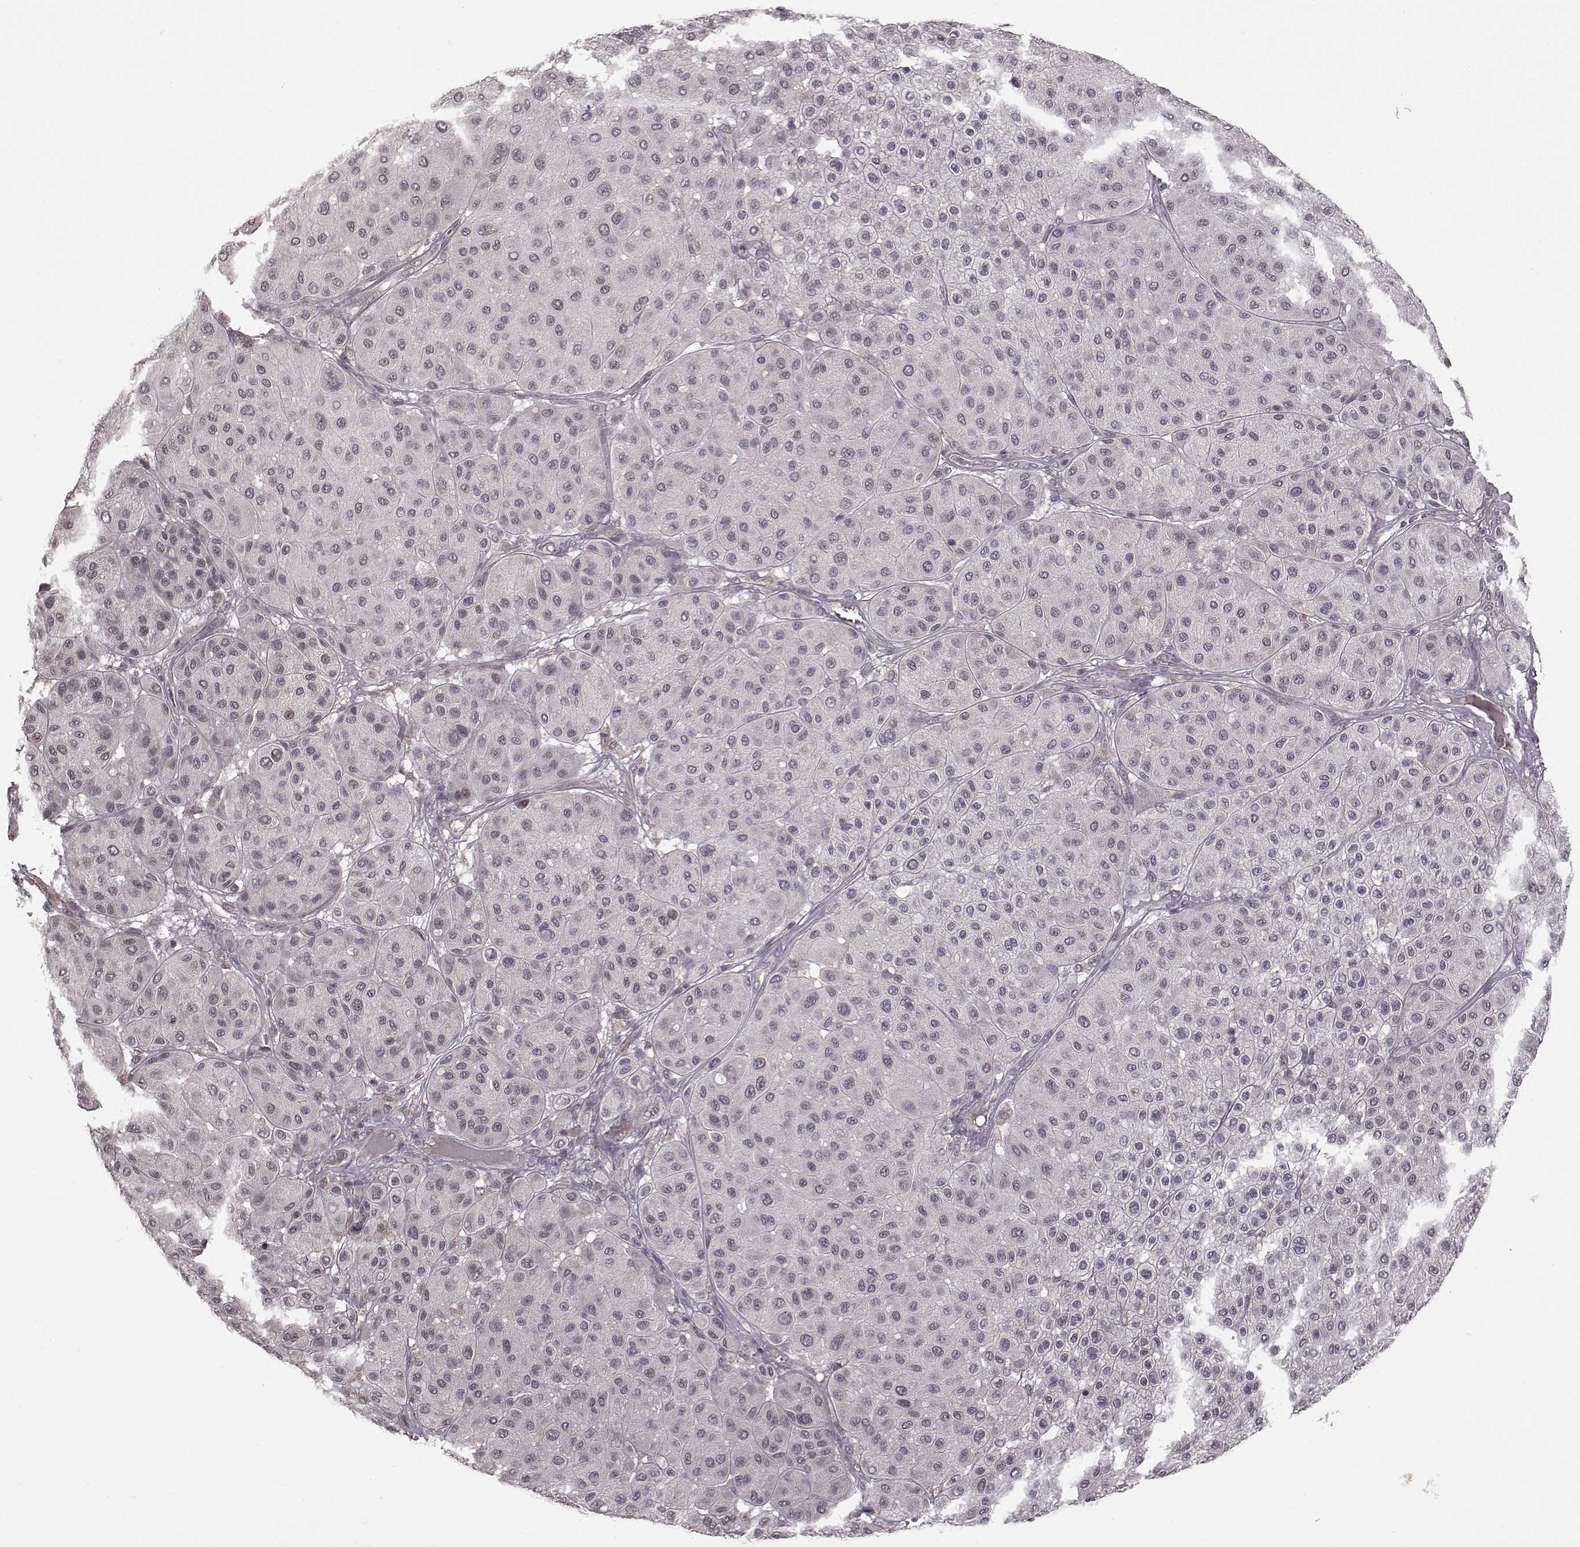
{"staining": {"intensity": "negative", "quantity": "none", "location": "none"}, "tissue": "melanoma", "cell_type": "Tumor cells", "image_type": "cancer", "snomed": [{"axis": "morphology", "description": "Malignant melanoma, Metastatic site"}, {"axis": "topography", "description": "Smooth muscle"}], "caption": "There is no significant positivity in tumor cells of melanoma.", "gene": "NTRK2", "patient": {"sex": "male", "age": 41}}